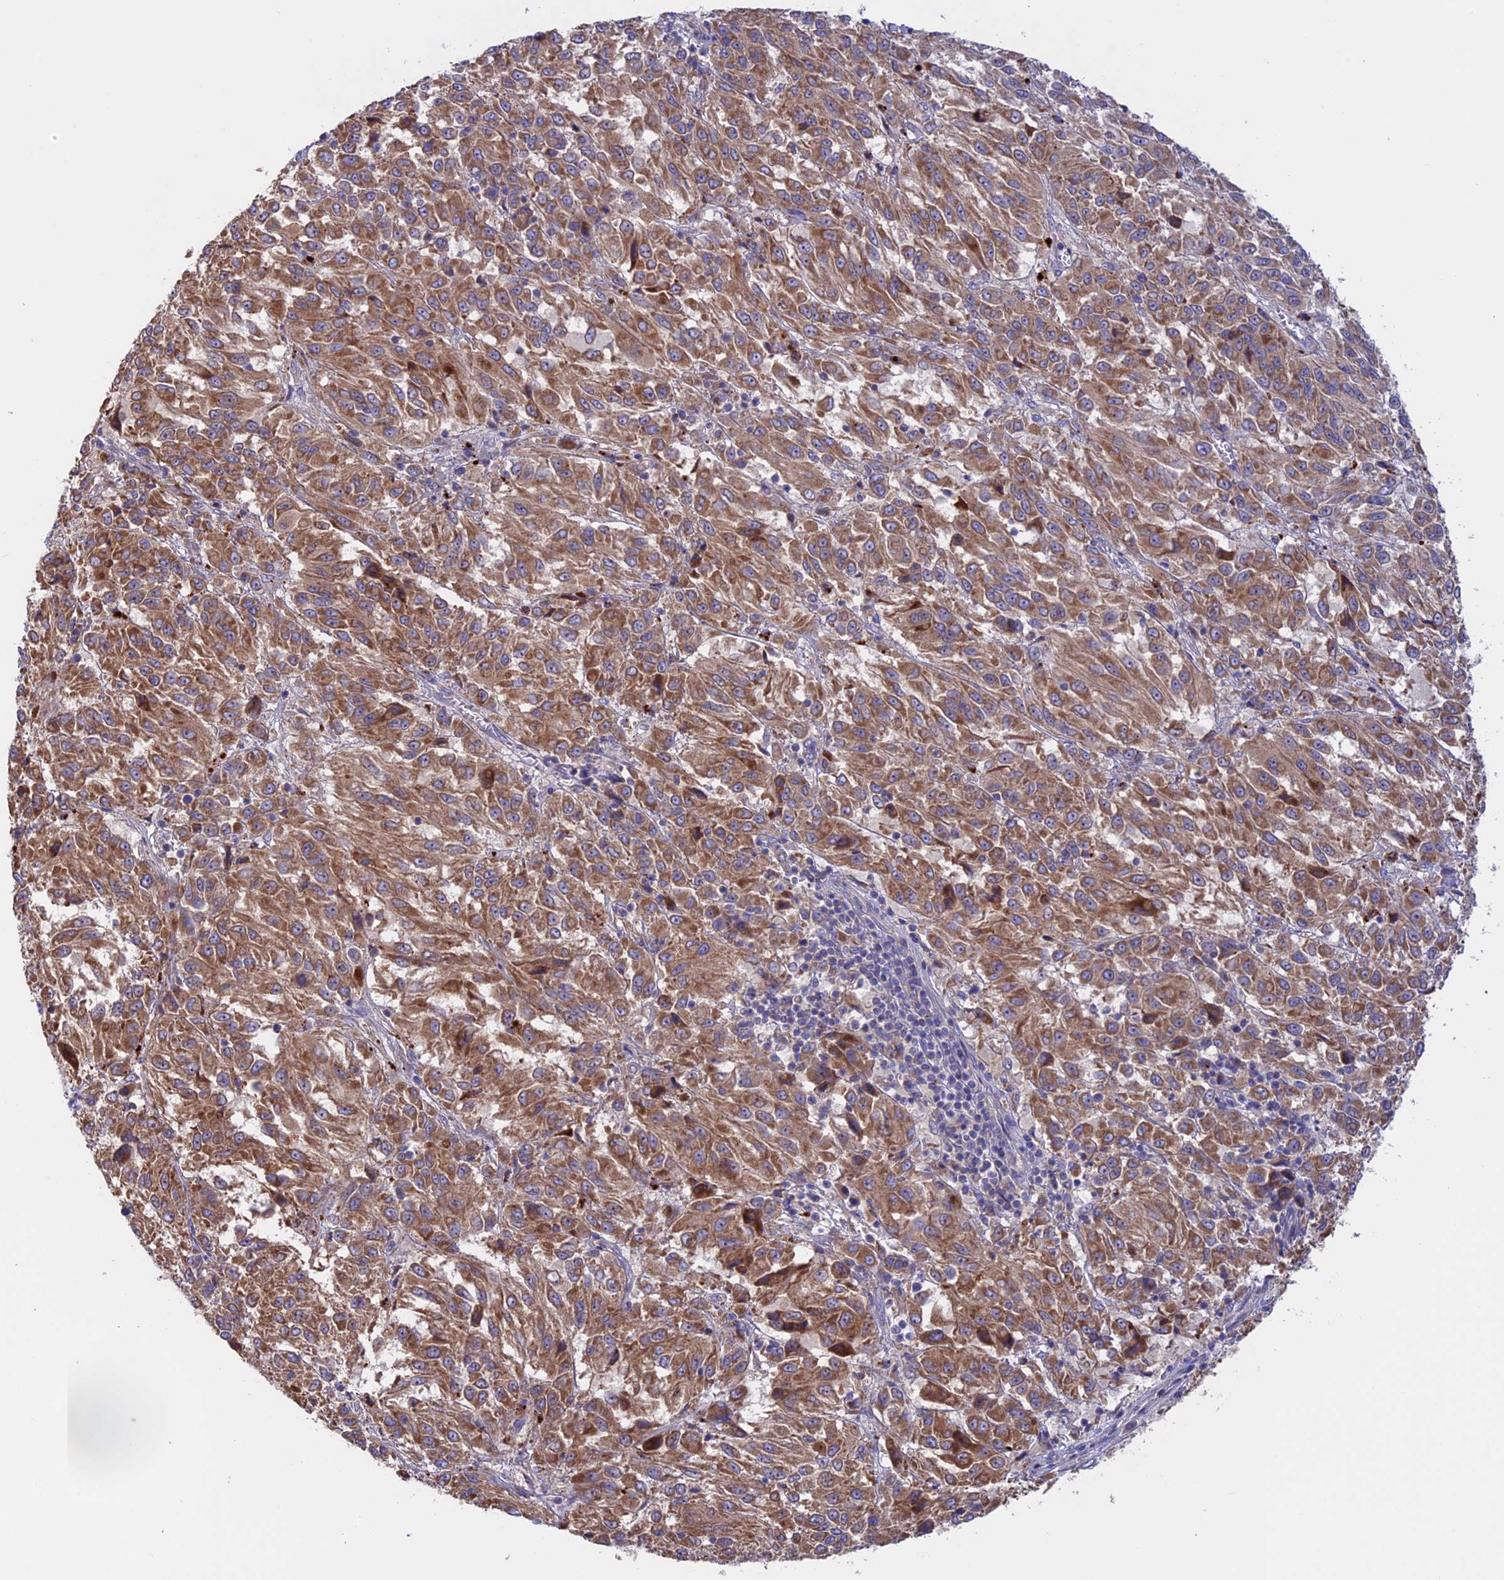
{"staining": {"intensity": "moderate", "quantity": ">75%", "location": "cytoplasmic/membranous"}, "tissue": "melanoma", "cell_type": "Tumor cells", "image_type": "cancer", "snomed": [{"axis": "morphology", "description": "Malignant melanoma, Metastatic site"}, {"axis": "topography", "description": "Lung"}], "caption": "Immunohistochemistry histopathology image of neoplastic tissue: human melanoma stained using immunohistochemistry displays medium levels of moderate protein expression localized specifically in the cytoplasmic/membranous of tumor cells, appearing as a cytoplasmic/membranous brown color.", "gene": "PTPN9", "patient": {"sex": "male", "age": 64}}